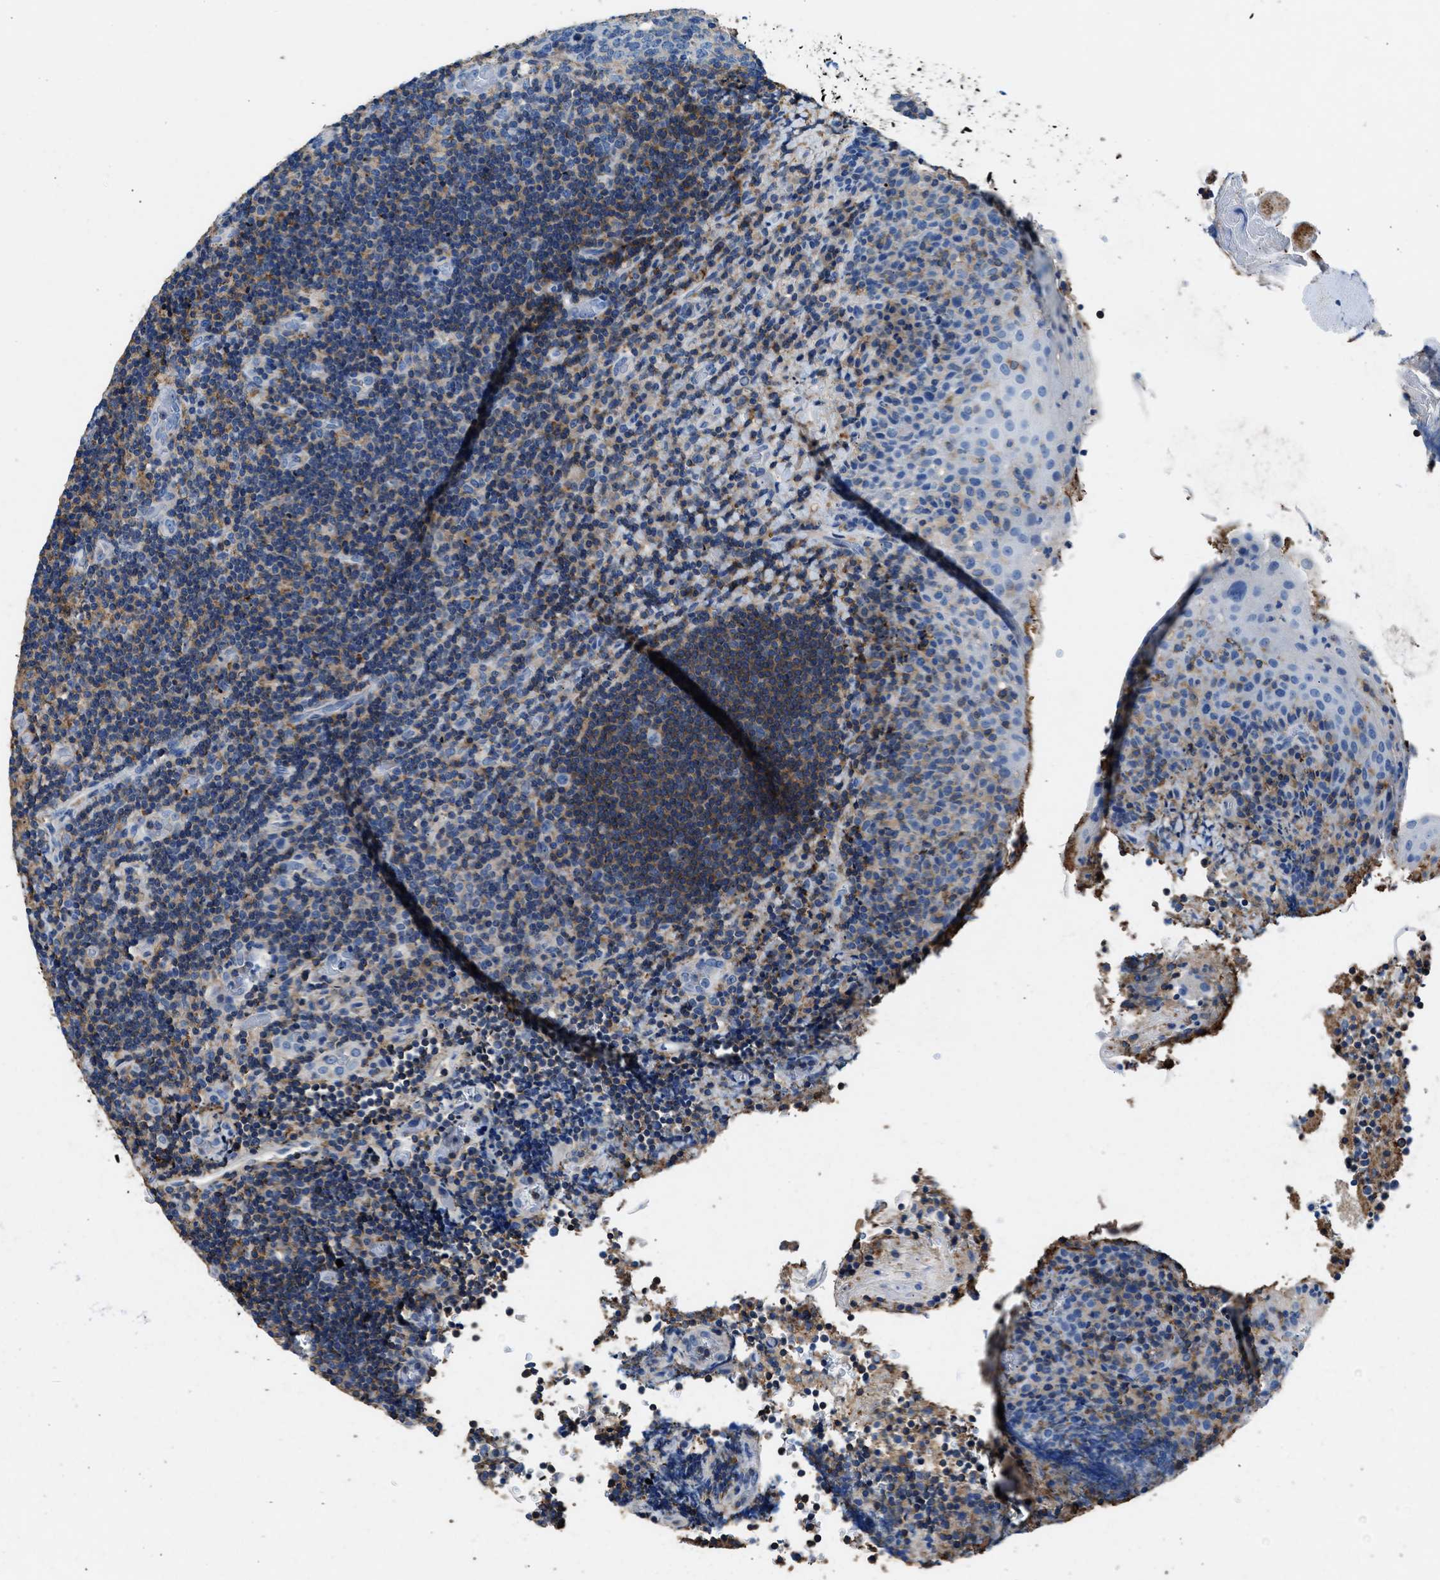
{"staining": {"intensity": "moderate", "quantity": "25%-75%", "location": "cytoplasmic/membranous"}, "tissue": "lymphoma", "cell_type": "Tumor cells", "image_type": "cancer", "snomed": [{"axis": "morphology", "description": "Malignant lymphoma, non-Hodgkin's type, High grade"}, {"axis": "topography", "description": "Tonsil"}], "caption": "IHC photomicrograph of human high-grade malignant lymphoma, non-Hodgkin's type stained for a protein (brown), which shows medium levels of moderate cytoplasmic/membranous expression in approximately 25%-75% of tumor cells.", "gene": "KCNQ4", "patient": {"sex": "female", "age": 36}}